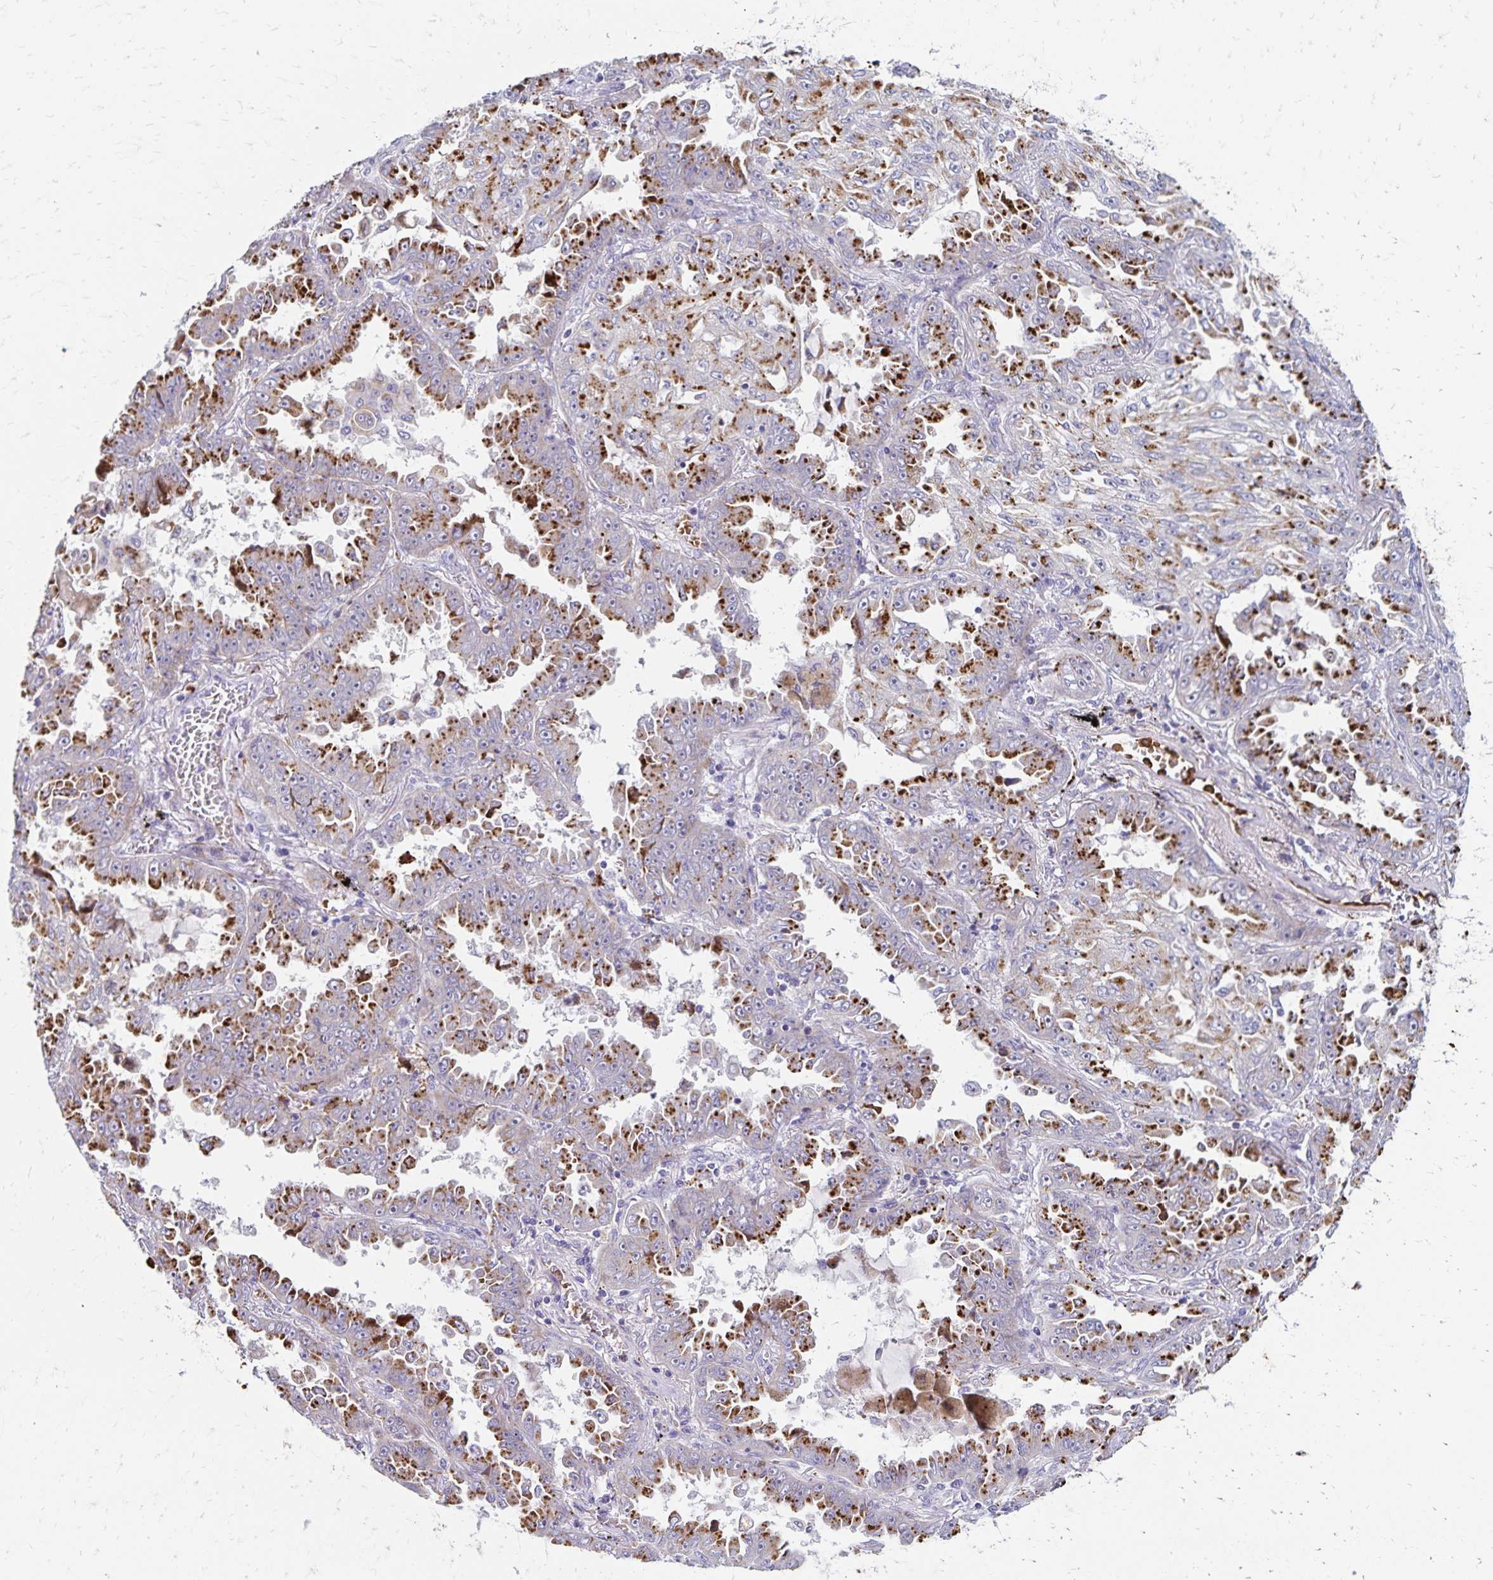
{"staining": {"intensity": "moderate", "quantity": "25%-75%", "location": "cytoplasmic/membranous"}, "tissue": "lung cancer", "cell_type": "Tumor cells", "image_type": "cancer", "snomed": [{"axis": "morphology", "description": "Adenocarcinoma, NOS"}, {"axis": "topography", "description": "Lung"}], "caption": "Lung cancer (adenocarcinoma) stained with DAB immunohistochemistry reveals medium levels of moderate cytoplasmic/membranous expression in about 25%-75% of tumor cells. (DAB (3,3'-diaminobenzidine) IHC with brightfield microscopy, high magnification).", "gene": "NECAP1", "patient": {"sex": "female", "age": 52}}